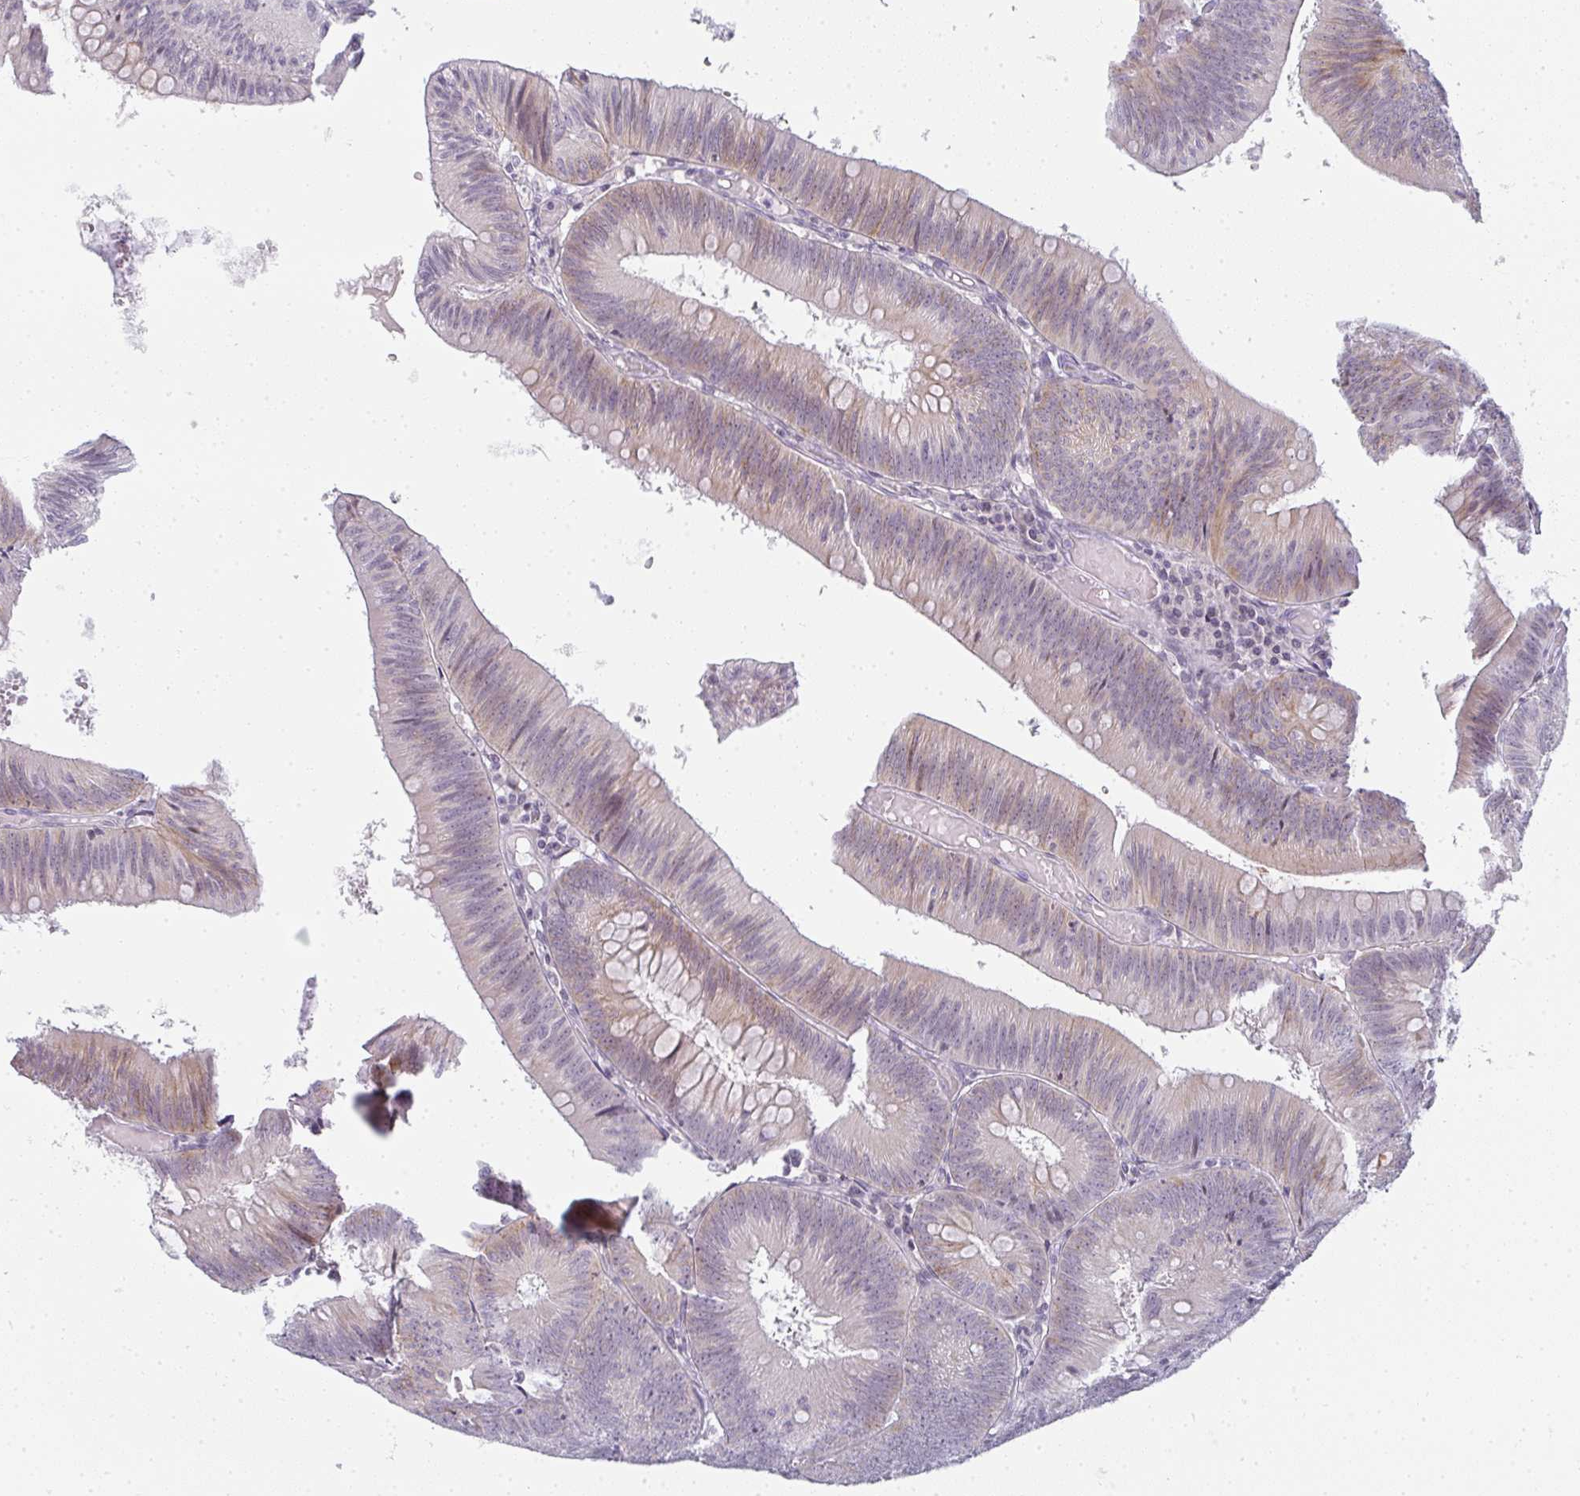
{"staining": {"intensity": "weak", "quantity": "25%-75%", "location": "cytoplasmic/membranous"}, "tissue": "colorectal cancer", "cell_type": "Tumor cells", "image_type": "cancer", "snomed": [{"axis": "morphology", "description": "Adenocarcinoma, NOS"}, {"axis": "topography", "description": "Colon"}], "caption": "Immunohistochemistry (IHC) (DAB) staining of human adenocarcinoma (colorectal) reveals weak cytoplasmic/membranous protein expression in approximately 25%-75% of tumor cells.", "gene": "RBBP6", "patient": {"sex": "male", "age": 84}}